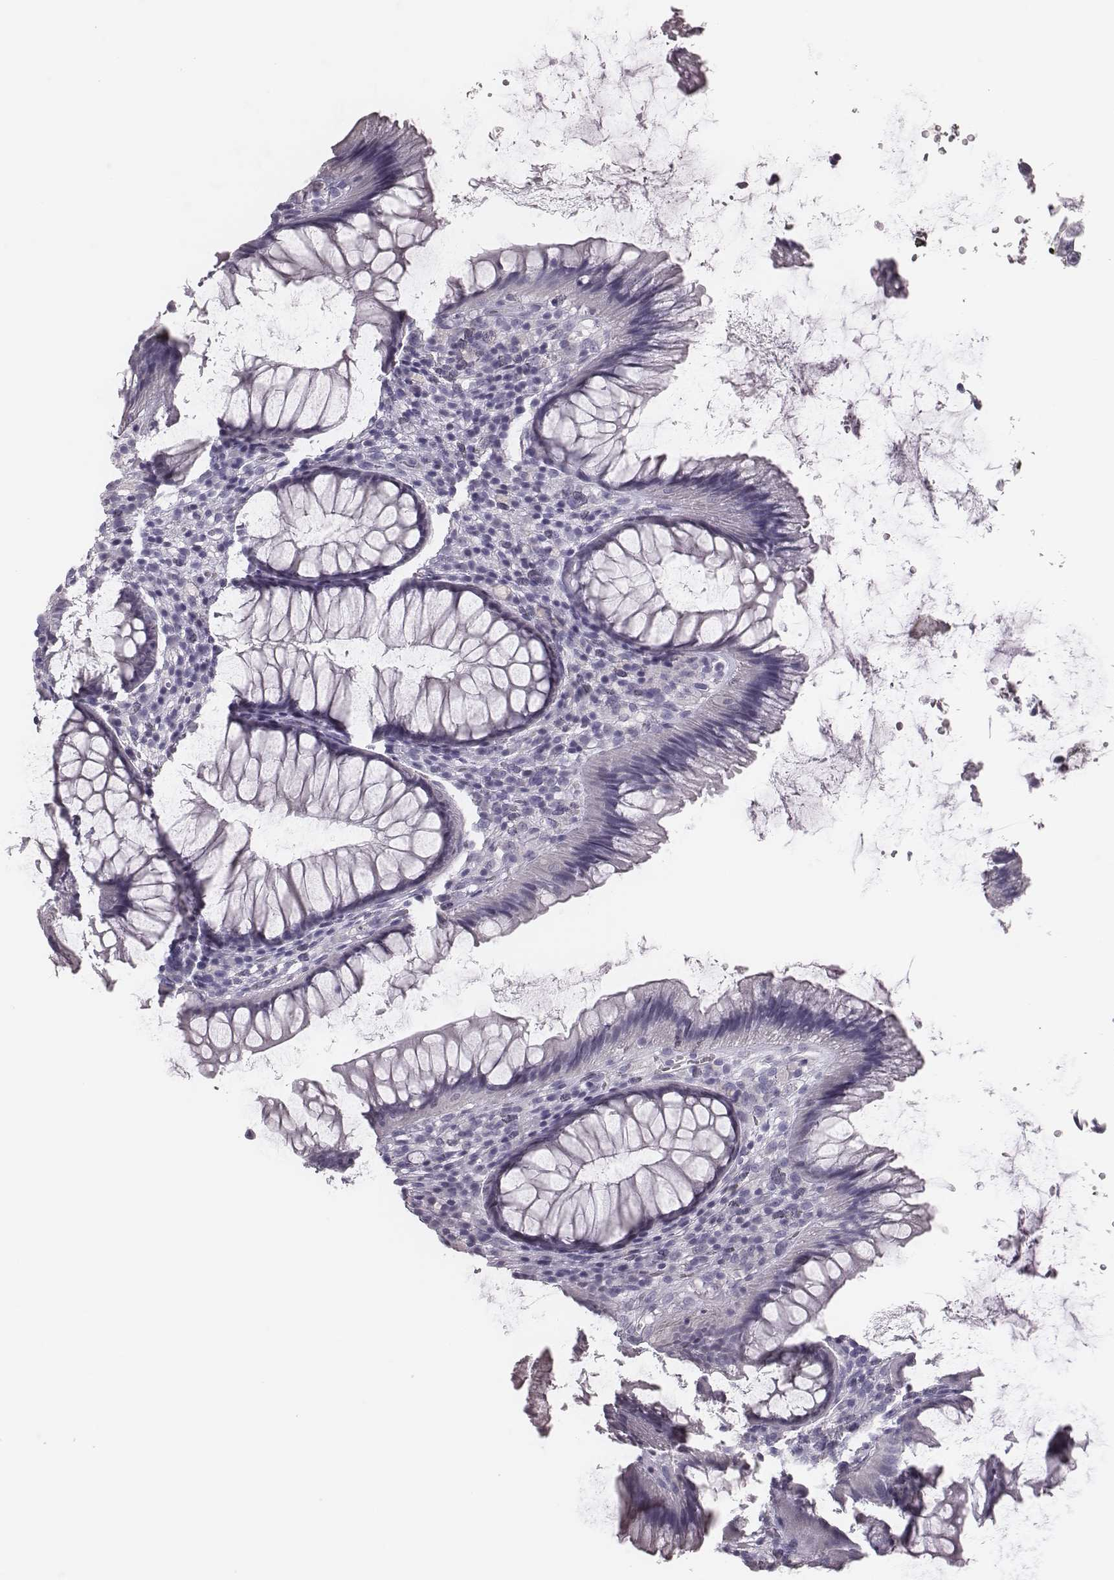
{"staining": {"intensity": "negative", "quantity": "none", "location": "none"}, "tissue": "rectum", "cell_type": "Glandular cells", "image_type": "normal", "snomed": [{"axis": "morphology", "description": "Normal tissue, NOS"}, {"axis": "topography", "description": "Smooth muscle"}, {"axis": "topography", "description": "Rectum"}], "caption": "Immunohistochemical staining of unremarkable human rectum demonstrates no significant positivity in glandular cells.", "gene": "CSH1", "patient": {"sex": "male", "age": 53}}